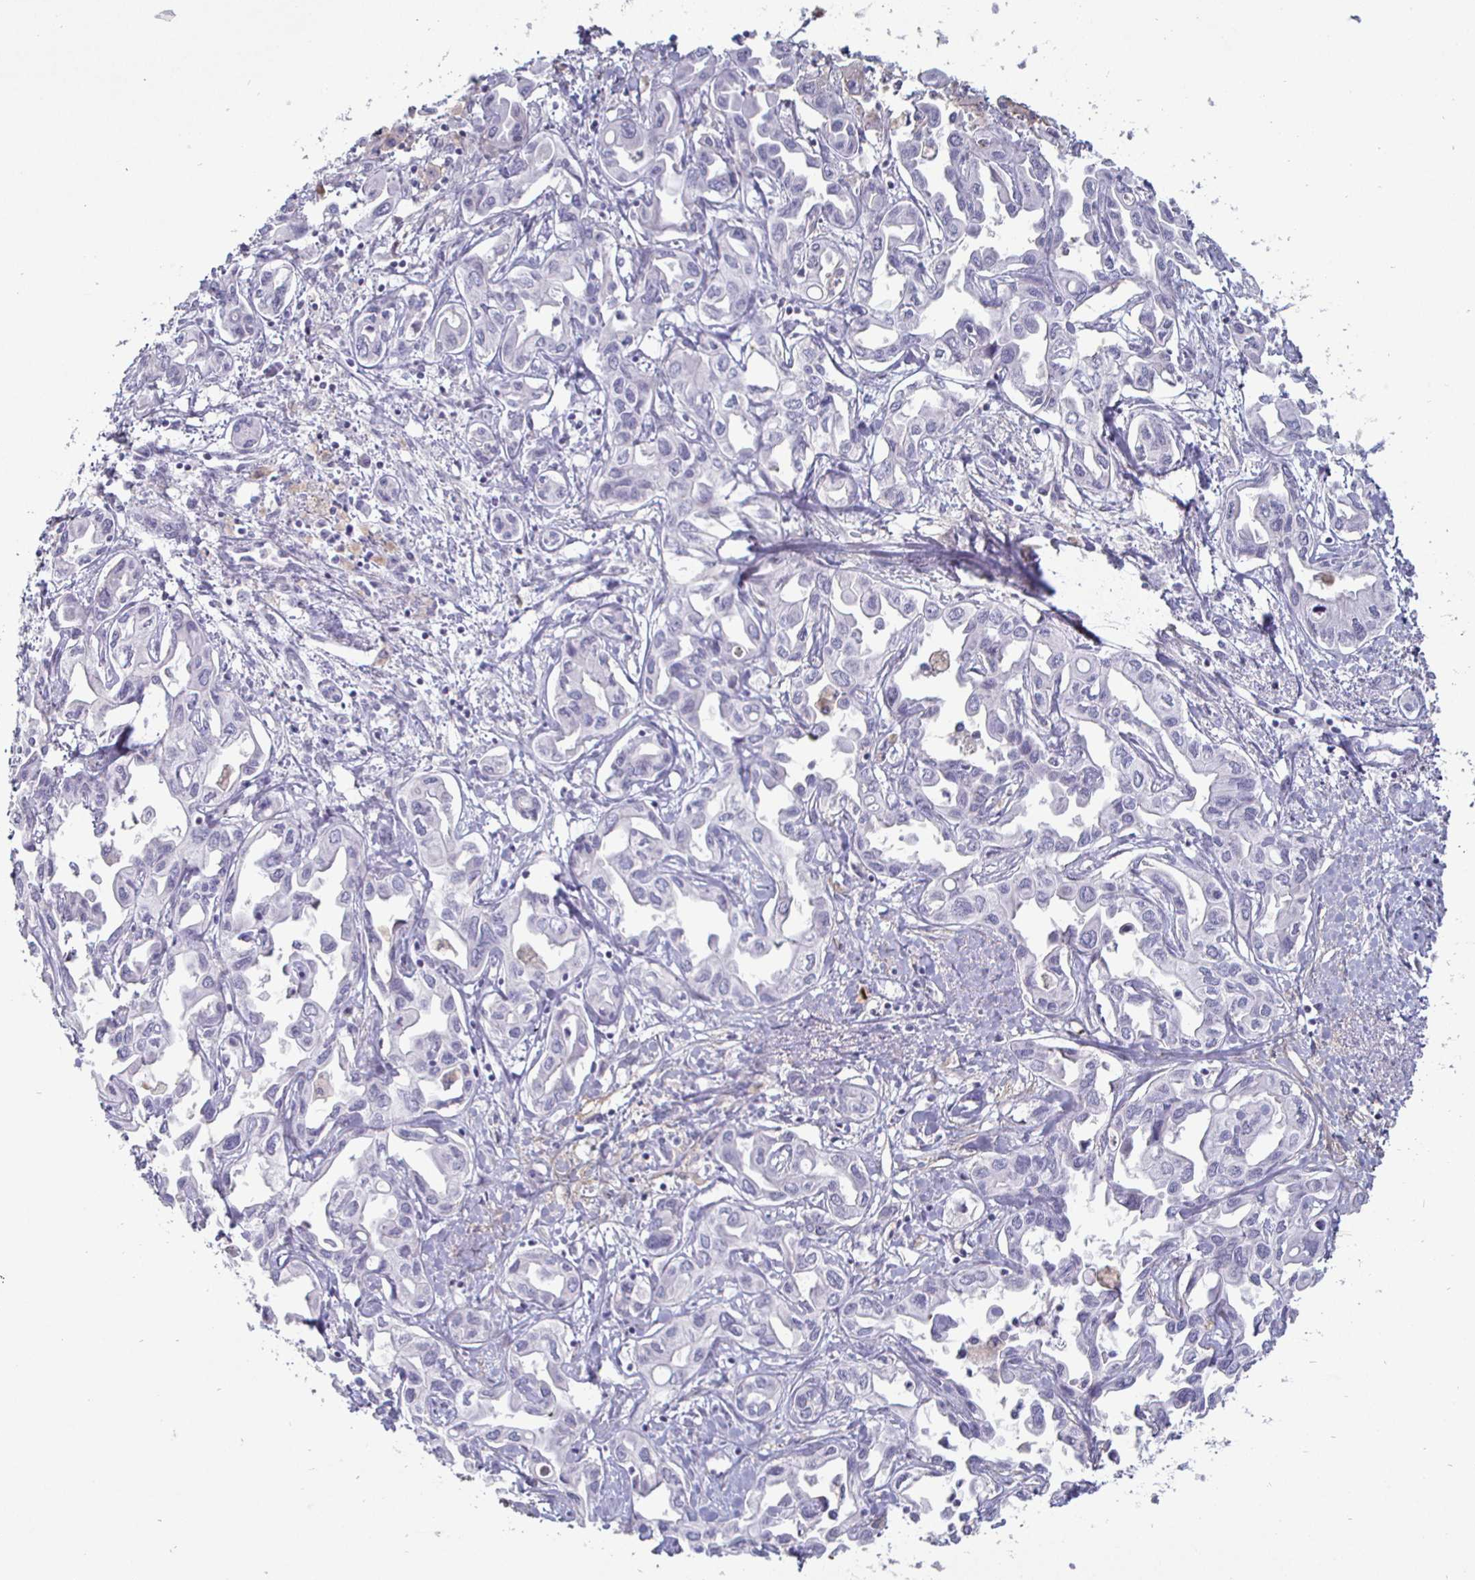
{"staining": {"intensity": "negative", "quantity": "none", "location": "none"}, "tissue": "liver cancer", "cell_type": "Tumor cells", "image_type": "cancer", "snomed": [{"axis": "morphology", "description": "Cholangiocarcinoma"}, {"axis": "topography", "description": "Liver"}], "caption": "Tumor cells are negative for protein expression in human liver cancer.", "gene": "ENPP1", "patient": {"sex": "female", "age": 64}}